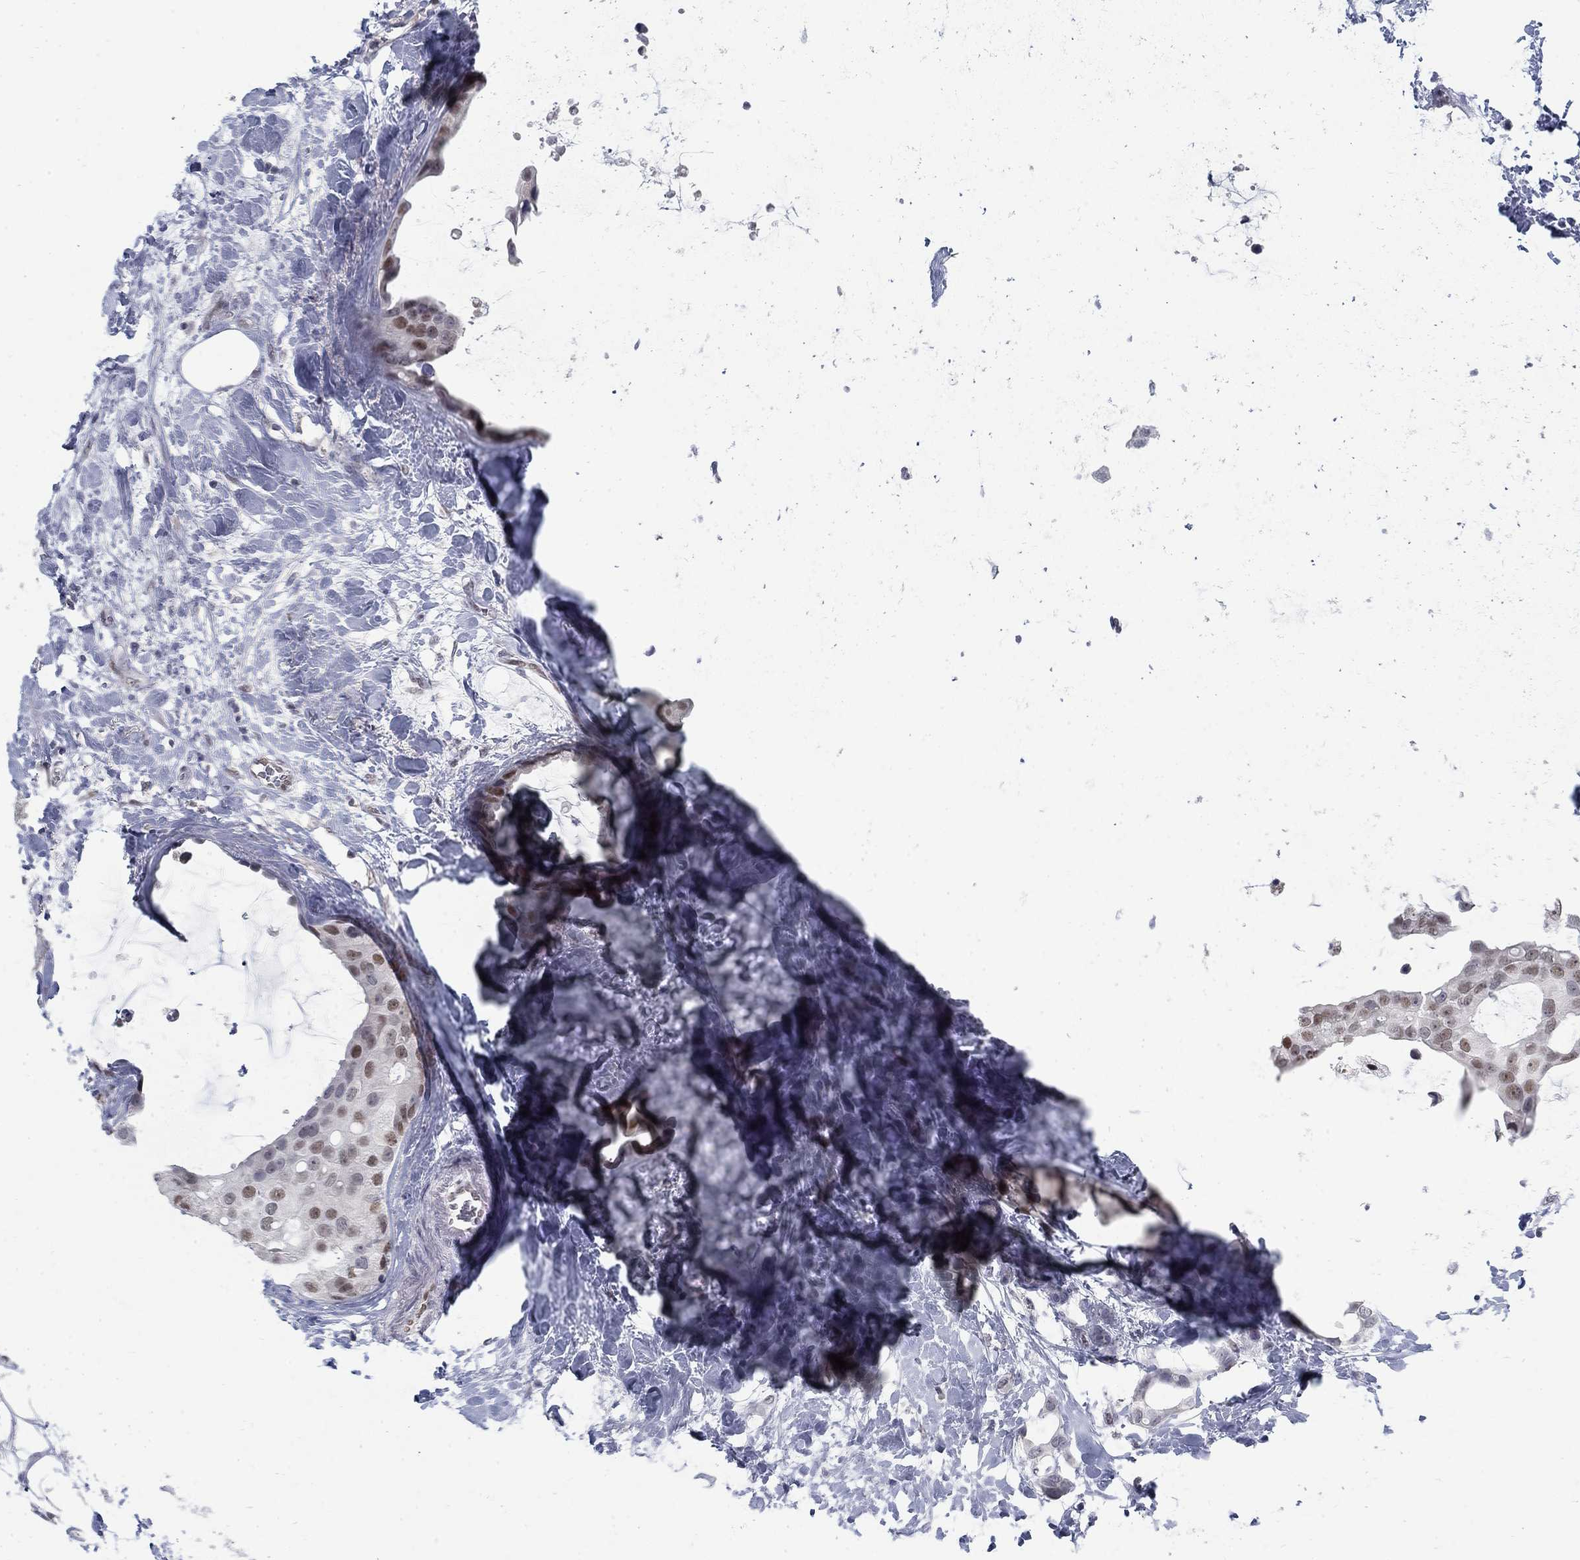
{"staining": {"intensity": "moderate", "quantity": "<25%", "location": "nuclear"}, "tissue": "breast cancer", "cell_type": "Tumor cells", "image_type": "cancer", "snomed": [{"axis": "morphology", "description": "Duct carcinoma"}, {"axis": "topography", "description": "Breast"}], "caption": "This is an image of immunohistochemistry (IHC) staining of breast cancer, which shows moderate expression in the nuclear of tumor cells.", "gene": "GCFC2", "patient": {"sex": "female", "age": 45}}